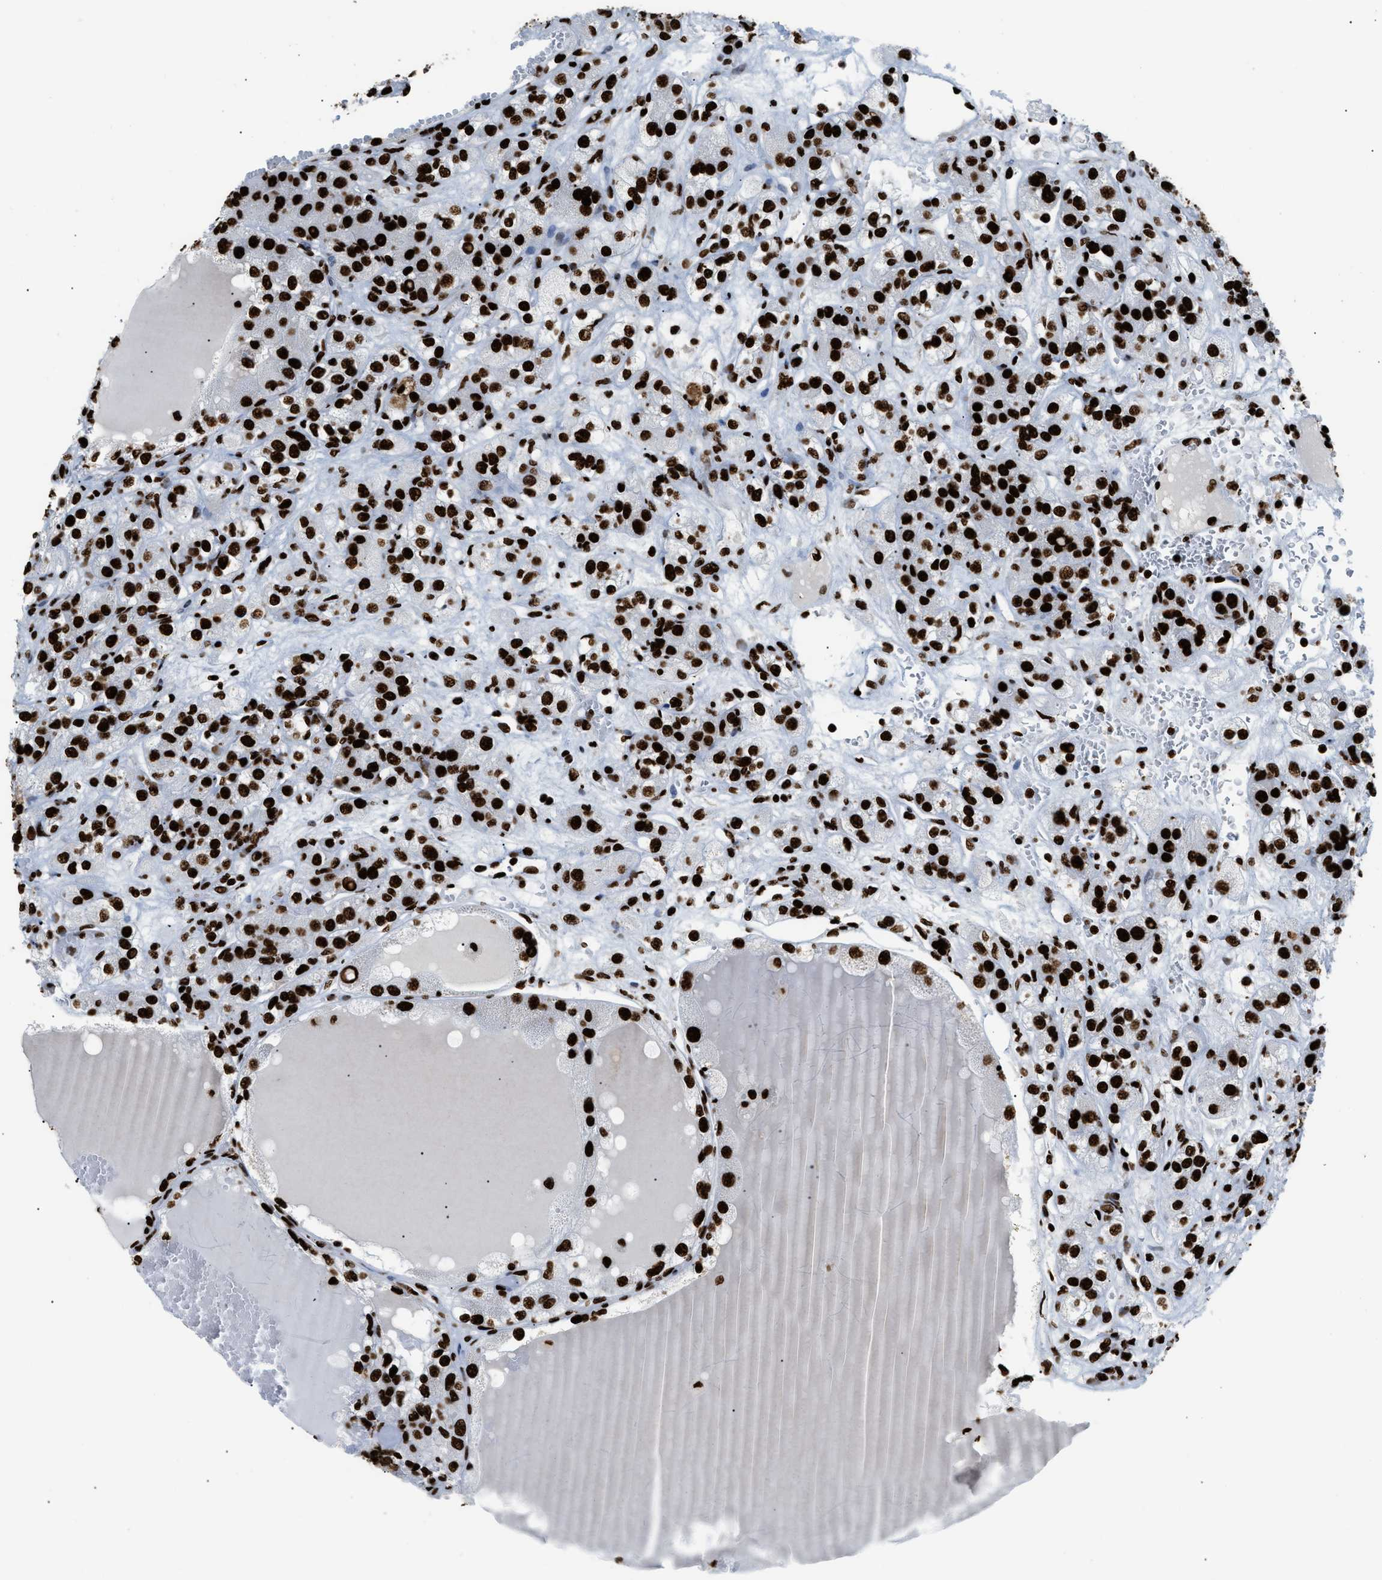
{"staining": {"intensity": "strong", "quantity": ">75%", "location": "nuclear"}, "tissue": "renal cancer", "cell_type": "Tumor cells", "image_type": "cancer", "snomed": [{"axis": "morphology", "description": "Normal tissue, NOS"}, {"axis": "morphology", "description": "Adenocarcinoma, NOS"}, {"axis": "topography", "description": "Kidney"}], "caption": "Immunohistochemical staining of adenocarcinoma (renal) reveals strong nuclear protein expression in approximately >75% of tumor cells.", "gene": "HNRNPM", "patient": {"sex": "male", "age": 61}}